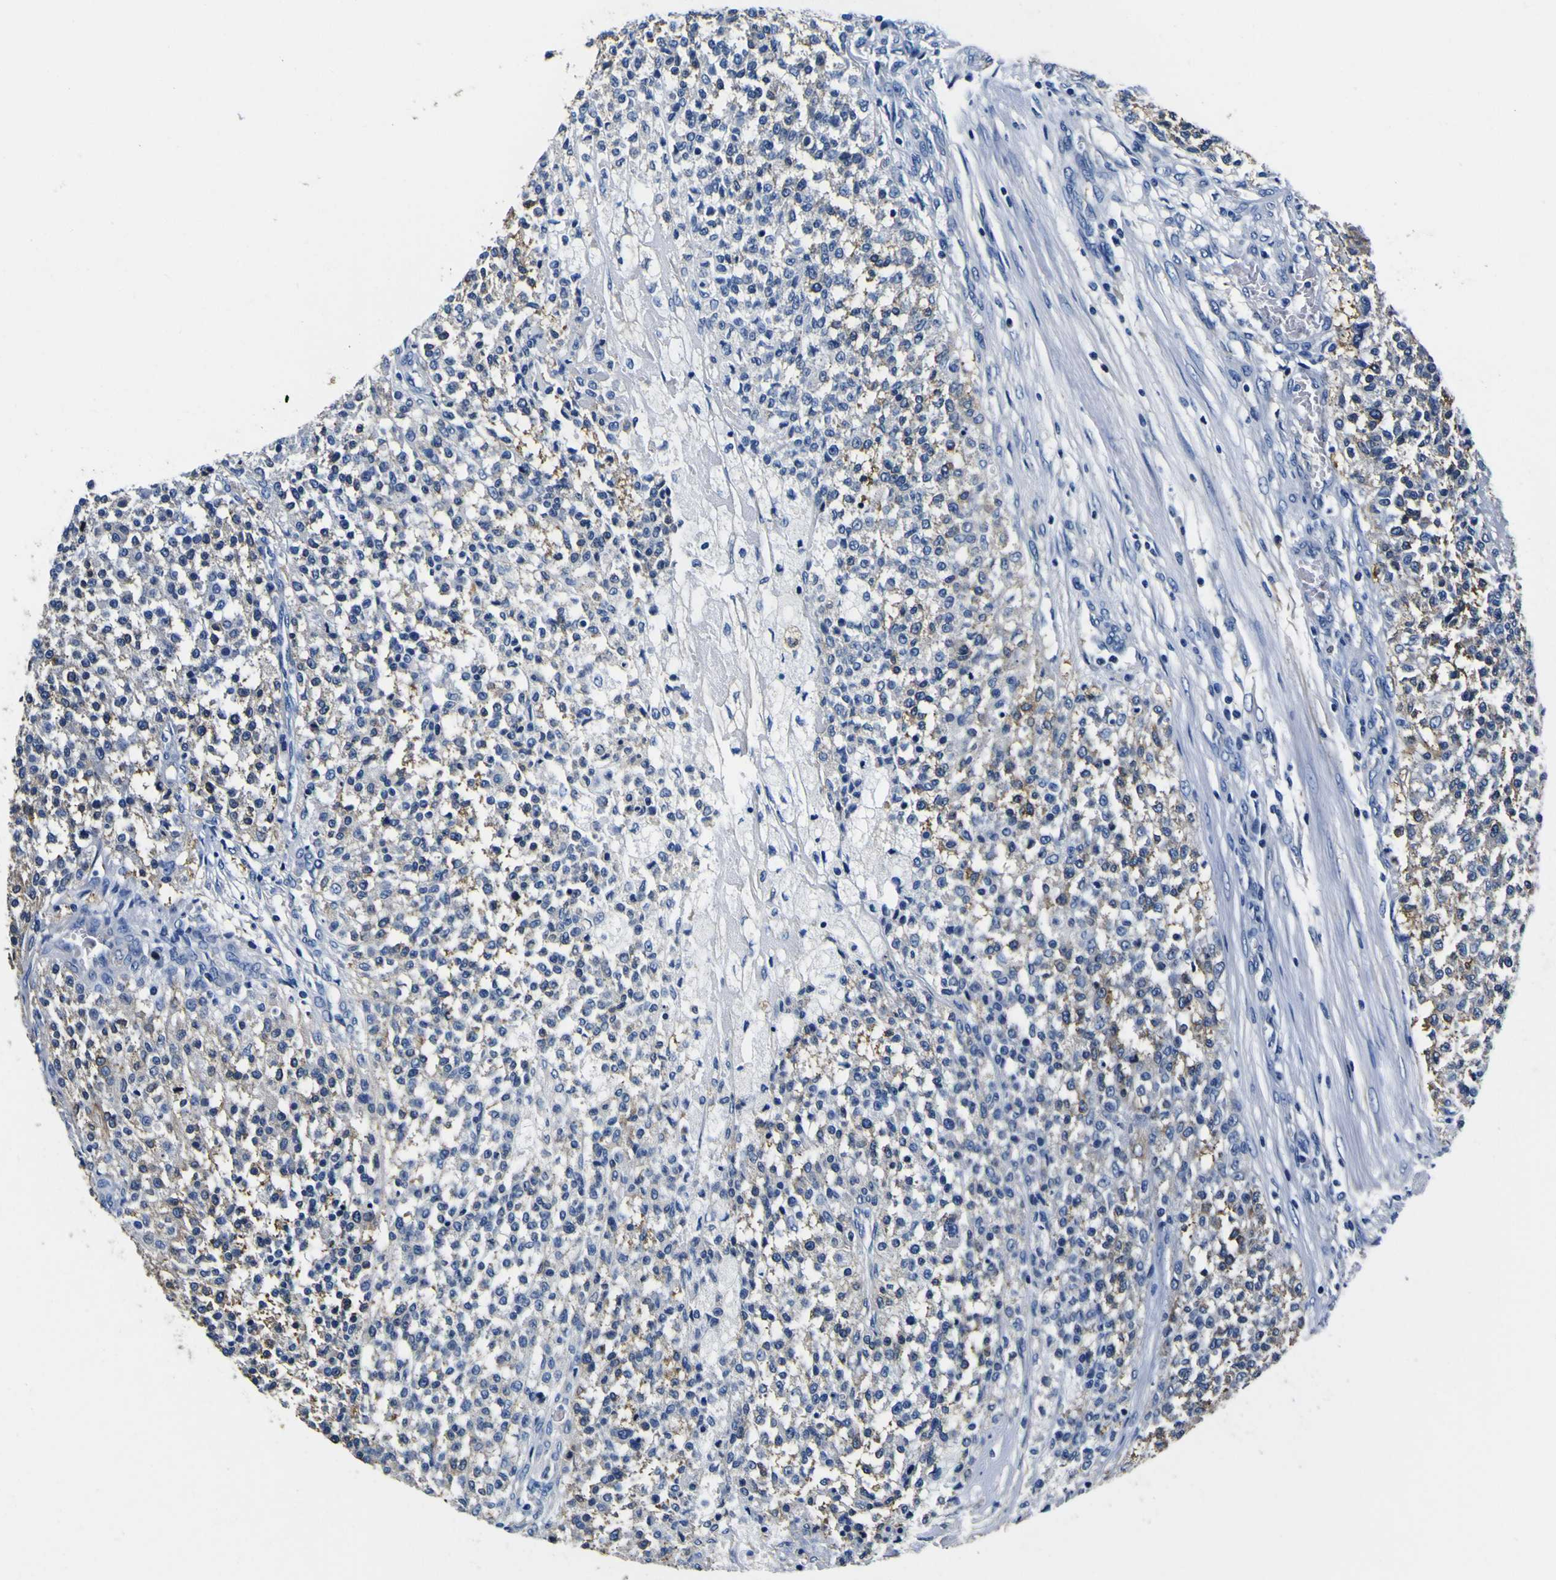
{"staining": {"intensity": "weak", "quantity": ">75%", "location": "cytoplasmic/membranous"}, "tissue": "testis cancer", "cell_type": "Tumor cells", "image_type": "cancer", "snomed": [{"axis": "morphology", "description": "Seminoma, NOS"}, {"axis": "topography", "description": "Testis"}], "caption": "There is low levels of weak cytoplasmic/membranous staining in tumor cells of testis cancer (seminoma), as demonstrated by immunohistochemical staining (brown color).", "gene": "TUBA1B", "patient": {"sex": "male", "age": 59}}